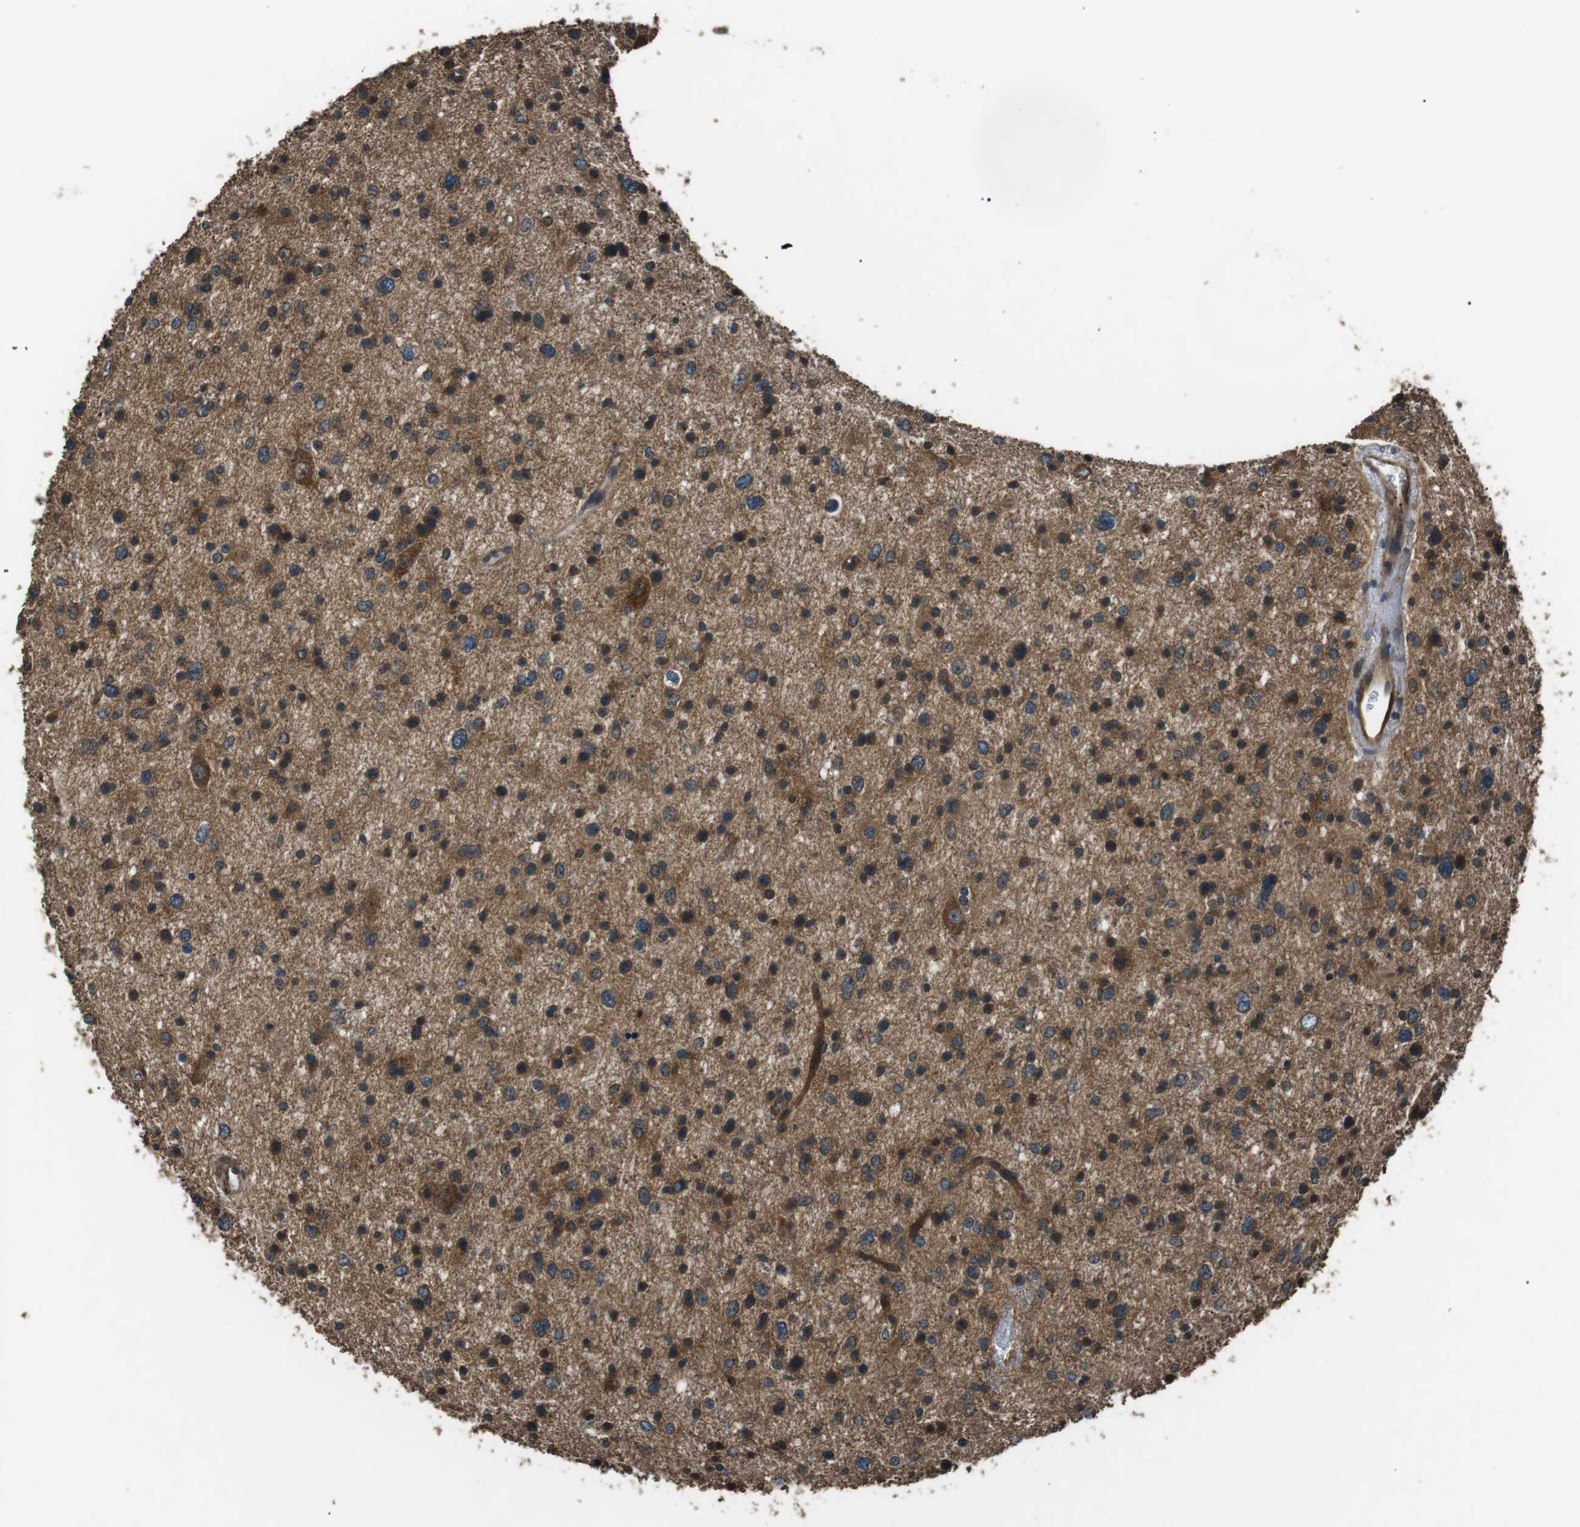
{"staining": {"intensity": "moderate", "quantity": ">75%", "location": "cytoplasmic/membranous"}, "tissue": "glioma", "cell_type": "Tumor cells", "image_type": "cancer", "snomed": [{"axis": "morphology", "description": "Glioma, malignant, Low grade"}, {"axis": "topography", "description": "Brain"}], "caption": "IHC of human low-grade glioma (malignant) exhibits medium levels of moderate cytoplasmic/membranous expression in approximately >75% of tumor cells.", "gene": "GPR161", "patient": {"sex": "female", "age": 37}}